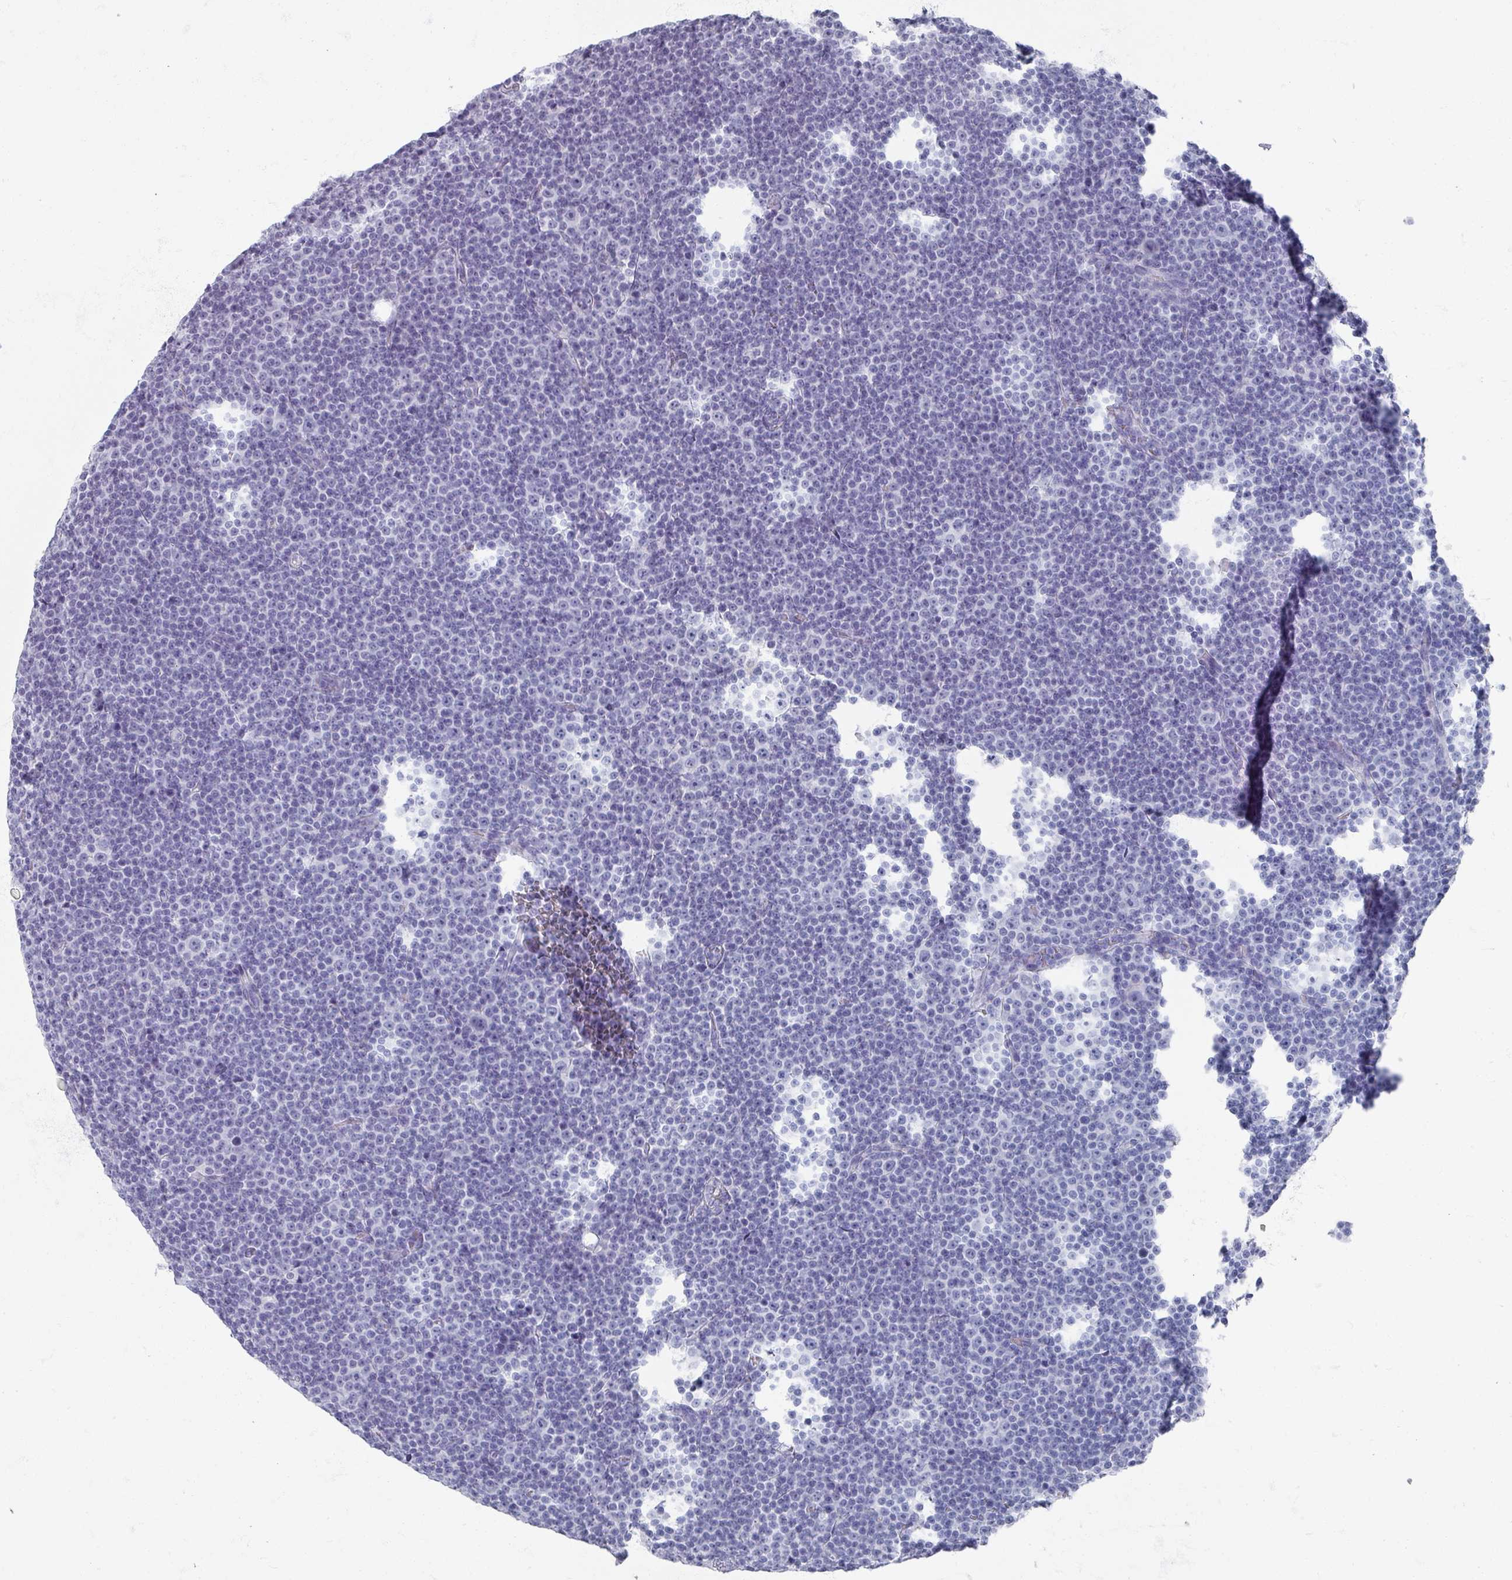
{"staining": {"intensity": "negative", "quantity": "none", "location": "none"}, "tissue": "lymphoma", "cell_type": "Tumor cells", "image_type": "cancer", "snomed": [{"axis": "morphology", "description": "Malignant lymphoma, non-Hodgkin's type, Low grade"}, {"axis": "topography", "description": "Lymph node"}], "caption": "Immunohistochemistry (IHC) photomicrograph of neoplastic tissue: lymphoma stained with DAB demonstrates no significant protein expression in tumor cells.", "gene": "OMG", "patient": {"sex": "female", "age": 67}}